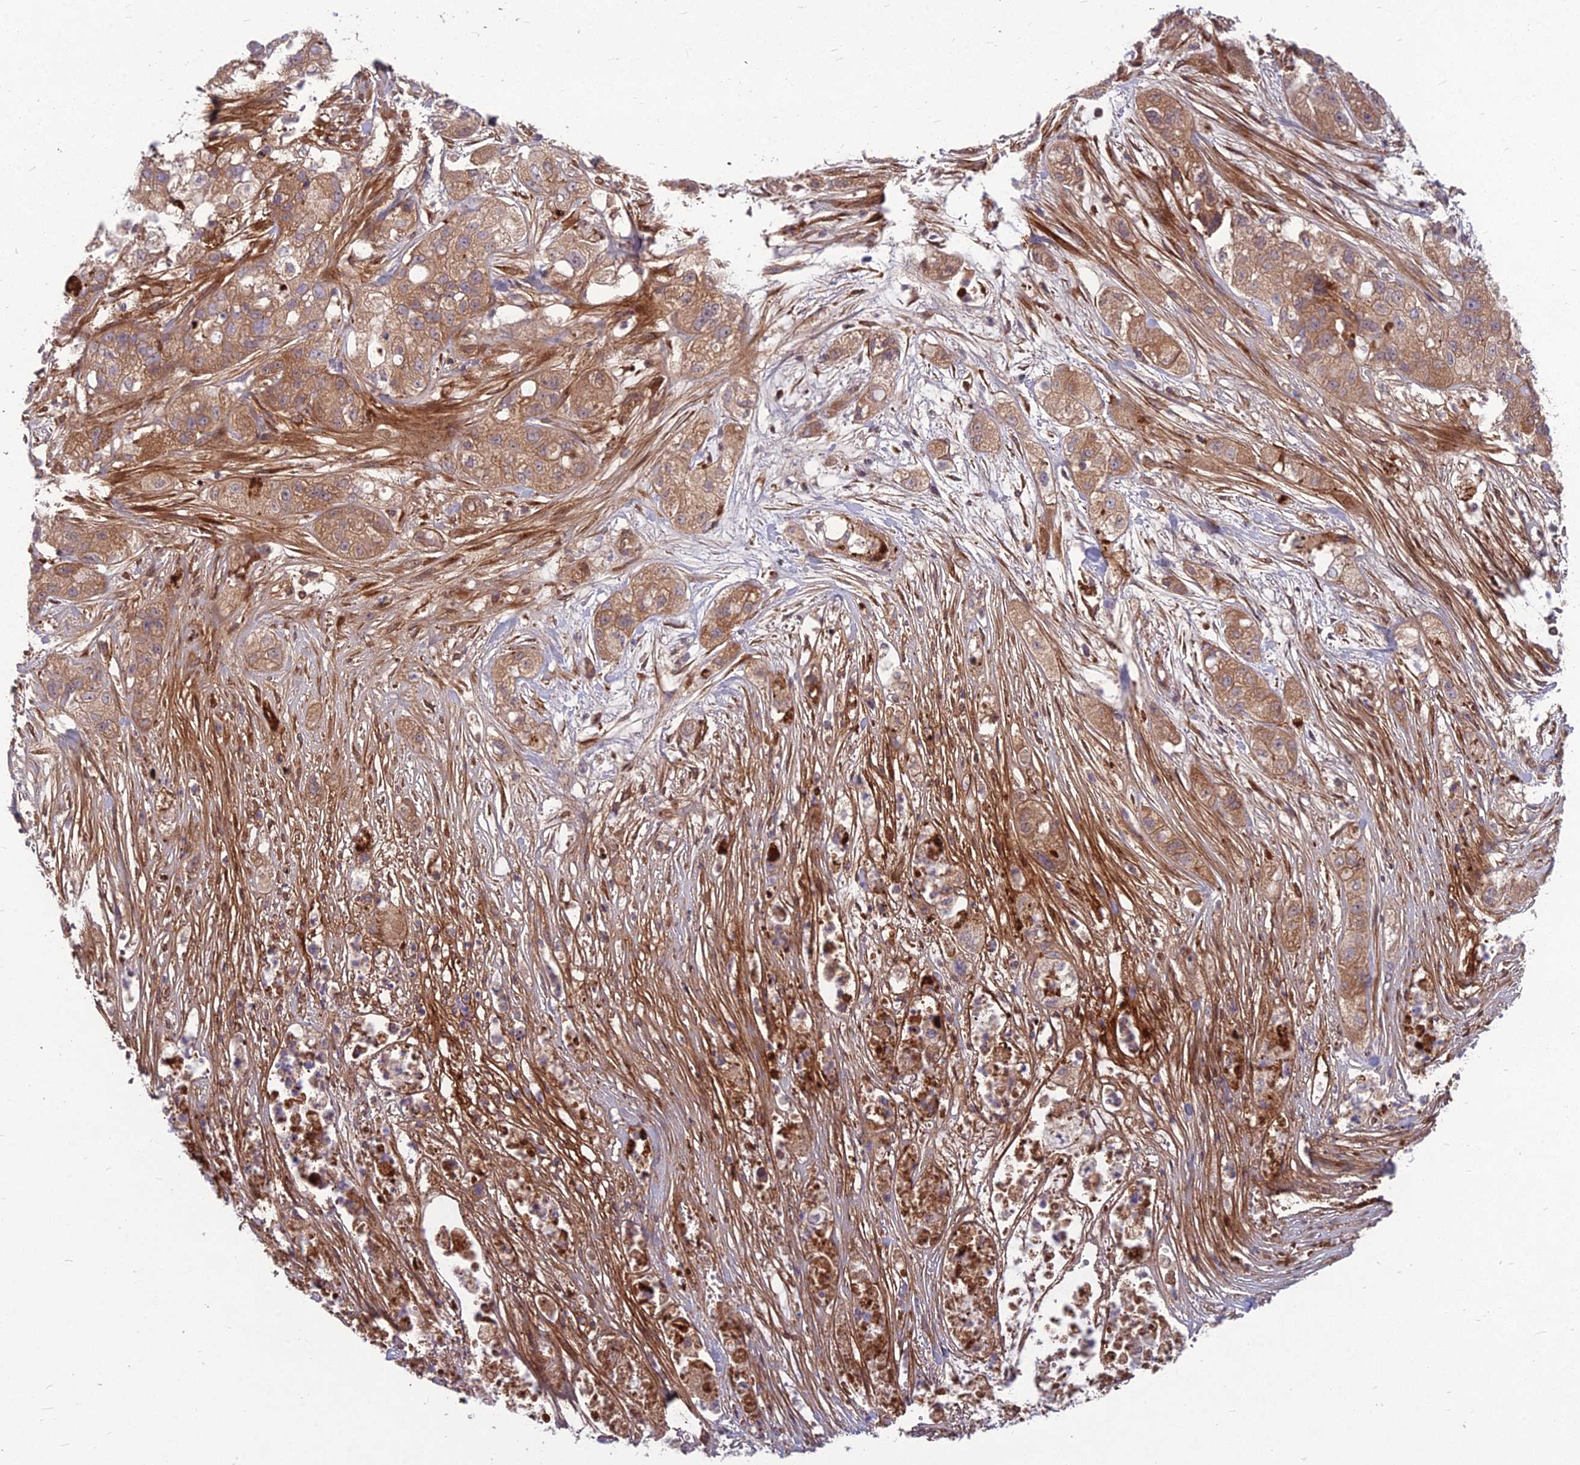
{"staining": {"intensity": "moderate", "quantity": ">75%", "location": "cytoplasmic/membranous"}, "tissue": "pancreatic cancer", "cell_type": "Tumor cells", "image_type": "cancer", "snomed": [{"axis": "morphology", "description": "Adenocarcinoma, NOS"}, {"axis": "topography", "description": "Pancreas"}], "caption": "Immunohistochemistry (IHC) (DAB (3,3'-diaminobenzidine)) staining of pancreatic adenocarcinoma demonstrates moderate cytoplasmic/membranous protein staining in about >75% of tumor cells.", "gene": "MFSD8", "patient": {"sex": "female", "age": 78}}